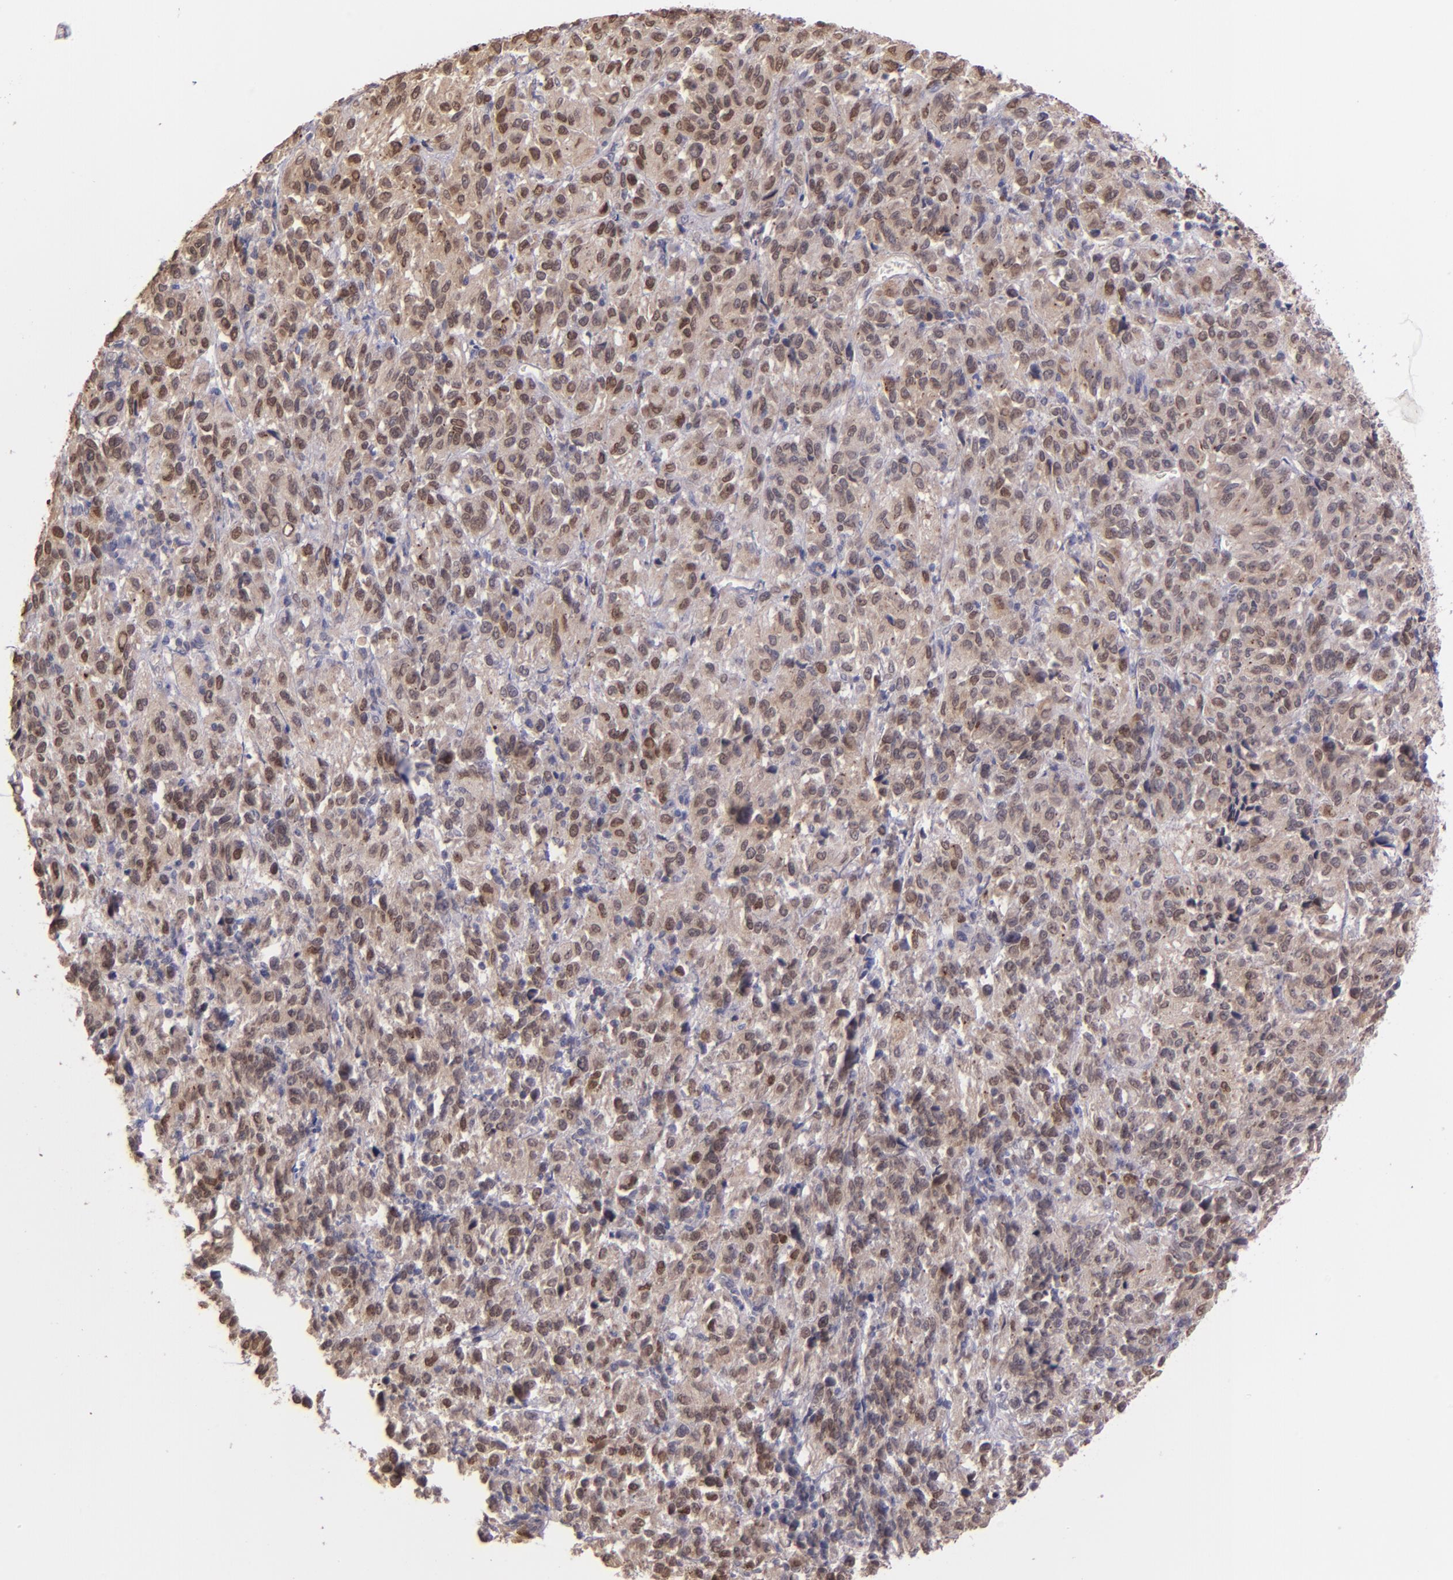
{"staining": {"intensity": "moderate", "quantity": ">75%", "location": "cytoplasmic/membranous,nuclear"}, "tissue": "melanoma", "cell_type": "Tumor cells", "image_type": "cancer", "snomed": [{"axis": "morphology", "description": "Malignant melanoma, Metastatic site"}, {"axis": "topography", "description": "Lung"}], "caption": "Protein positivity by immunohistochemistry reveals moderate cytoplasmic/membranous and nuclear expression in about >75% of tumor cells in malignant melanoma (metastatic site).", "gene": "NUP62CL", "patient": {"sex": "male", "age": 64}}